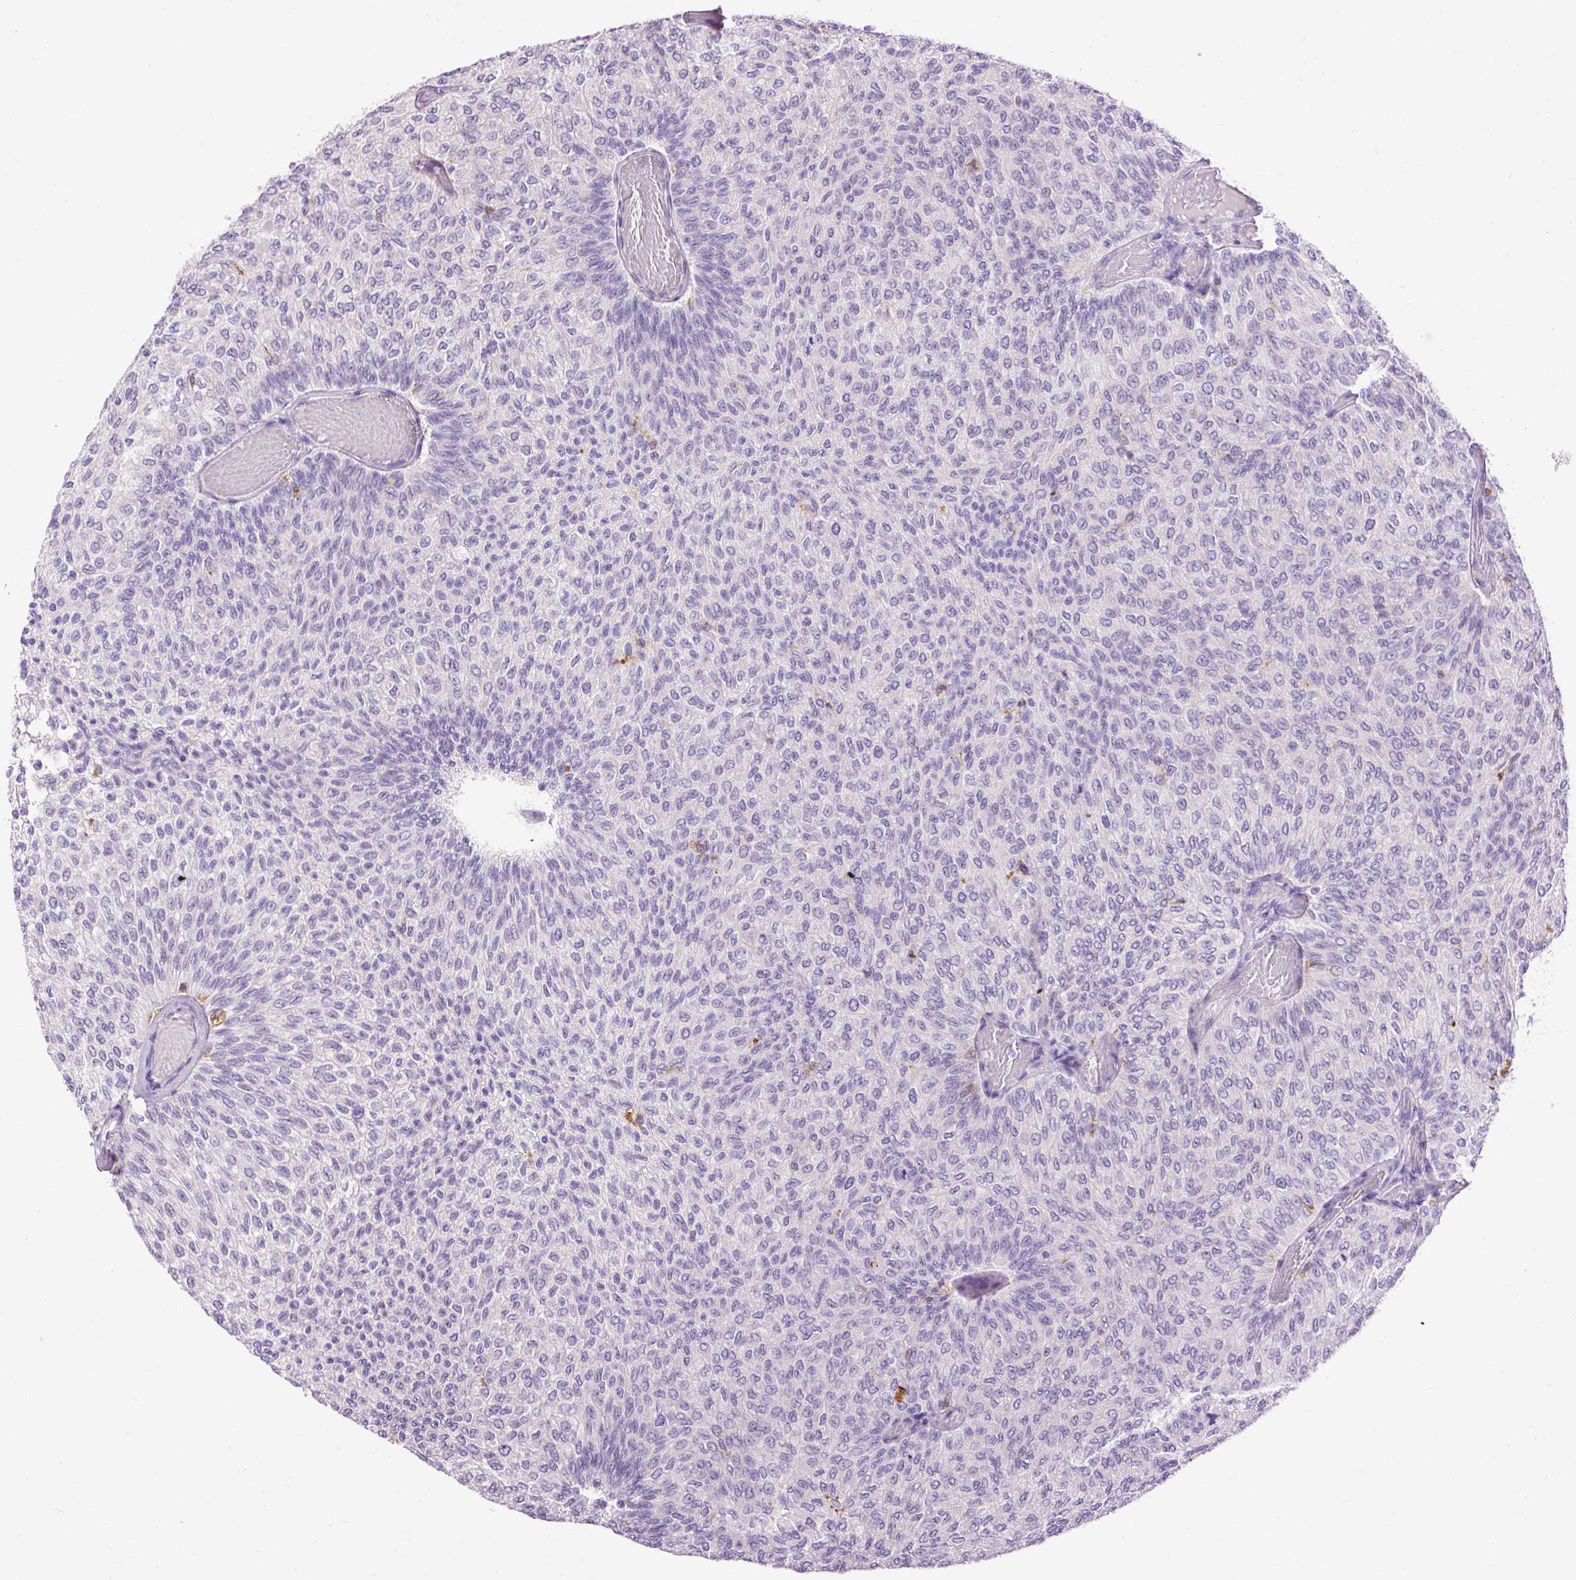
{"staining": {"intensity": "weak", "quantity": "<25%", "location": "nuclear"}, "tissue": "urothelial cancer", "cell_type": "Tumor cells", "image_type": "cancer", "snomed": [{"axis": "morphology", "description": "Urothelial carcinoma, Low grade"}, {"axis": "topography", "description": "Urinary bladder"}], "caption": "Immunohistochemical staining of low-grade urothelial carcinoma reveals no significant staining in tumor cells.", "gene": "LY86", "patient": {"sex": "male", "age": 78}}